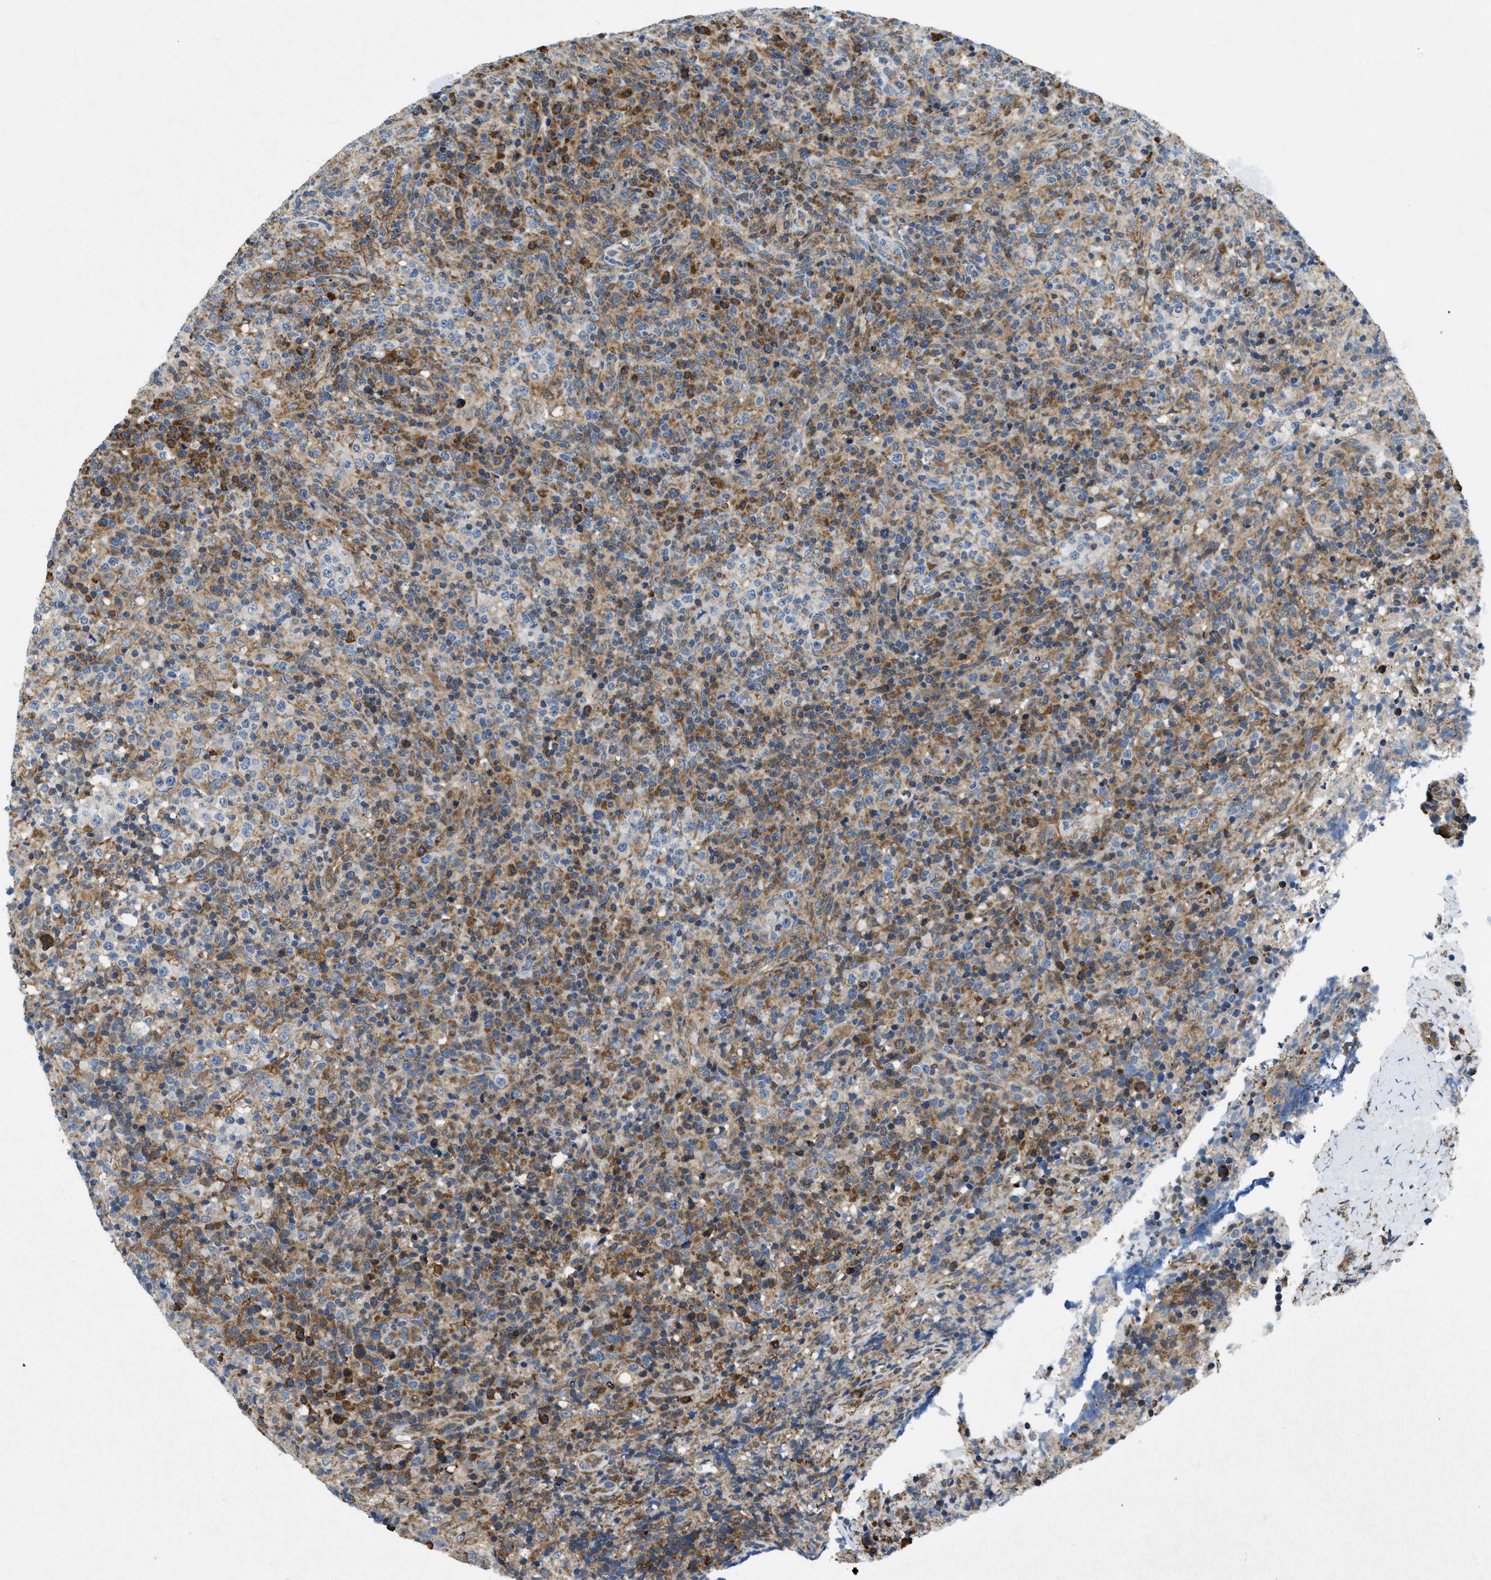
{"staining": {"intensity": "moderate", "quantity": "25%-75%", "location": "cytoplasmic/membranous"}, "tissue": "lymphoma", "cell_type": "Tumor cells", "image_type": "cancer", "snomed": [{"axis": "morphology", "description": "Malignant lymphoma, non-Hodgkin's type, High grade"}, {"axis": "topography", "description": "Lymph node"}], "caption": "Protein positivity by IHC demonstrates moderate cytoplasmic/membranous positivity in about 25%-75% of tumor cells in high-grade malignant lymphoma, non-Hodgkin's type.", "gene": "CSPG4", "patient": {"sex": "female", "age": 76}}